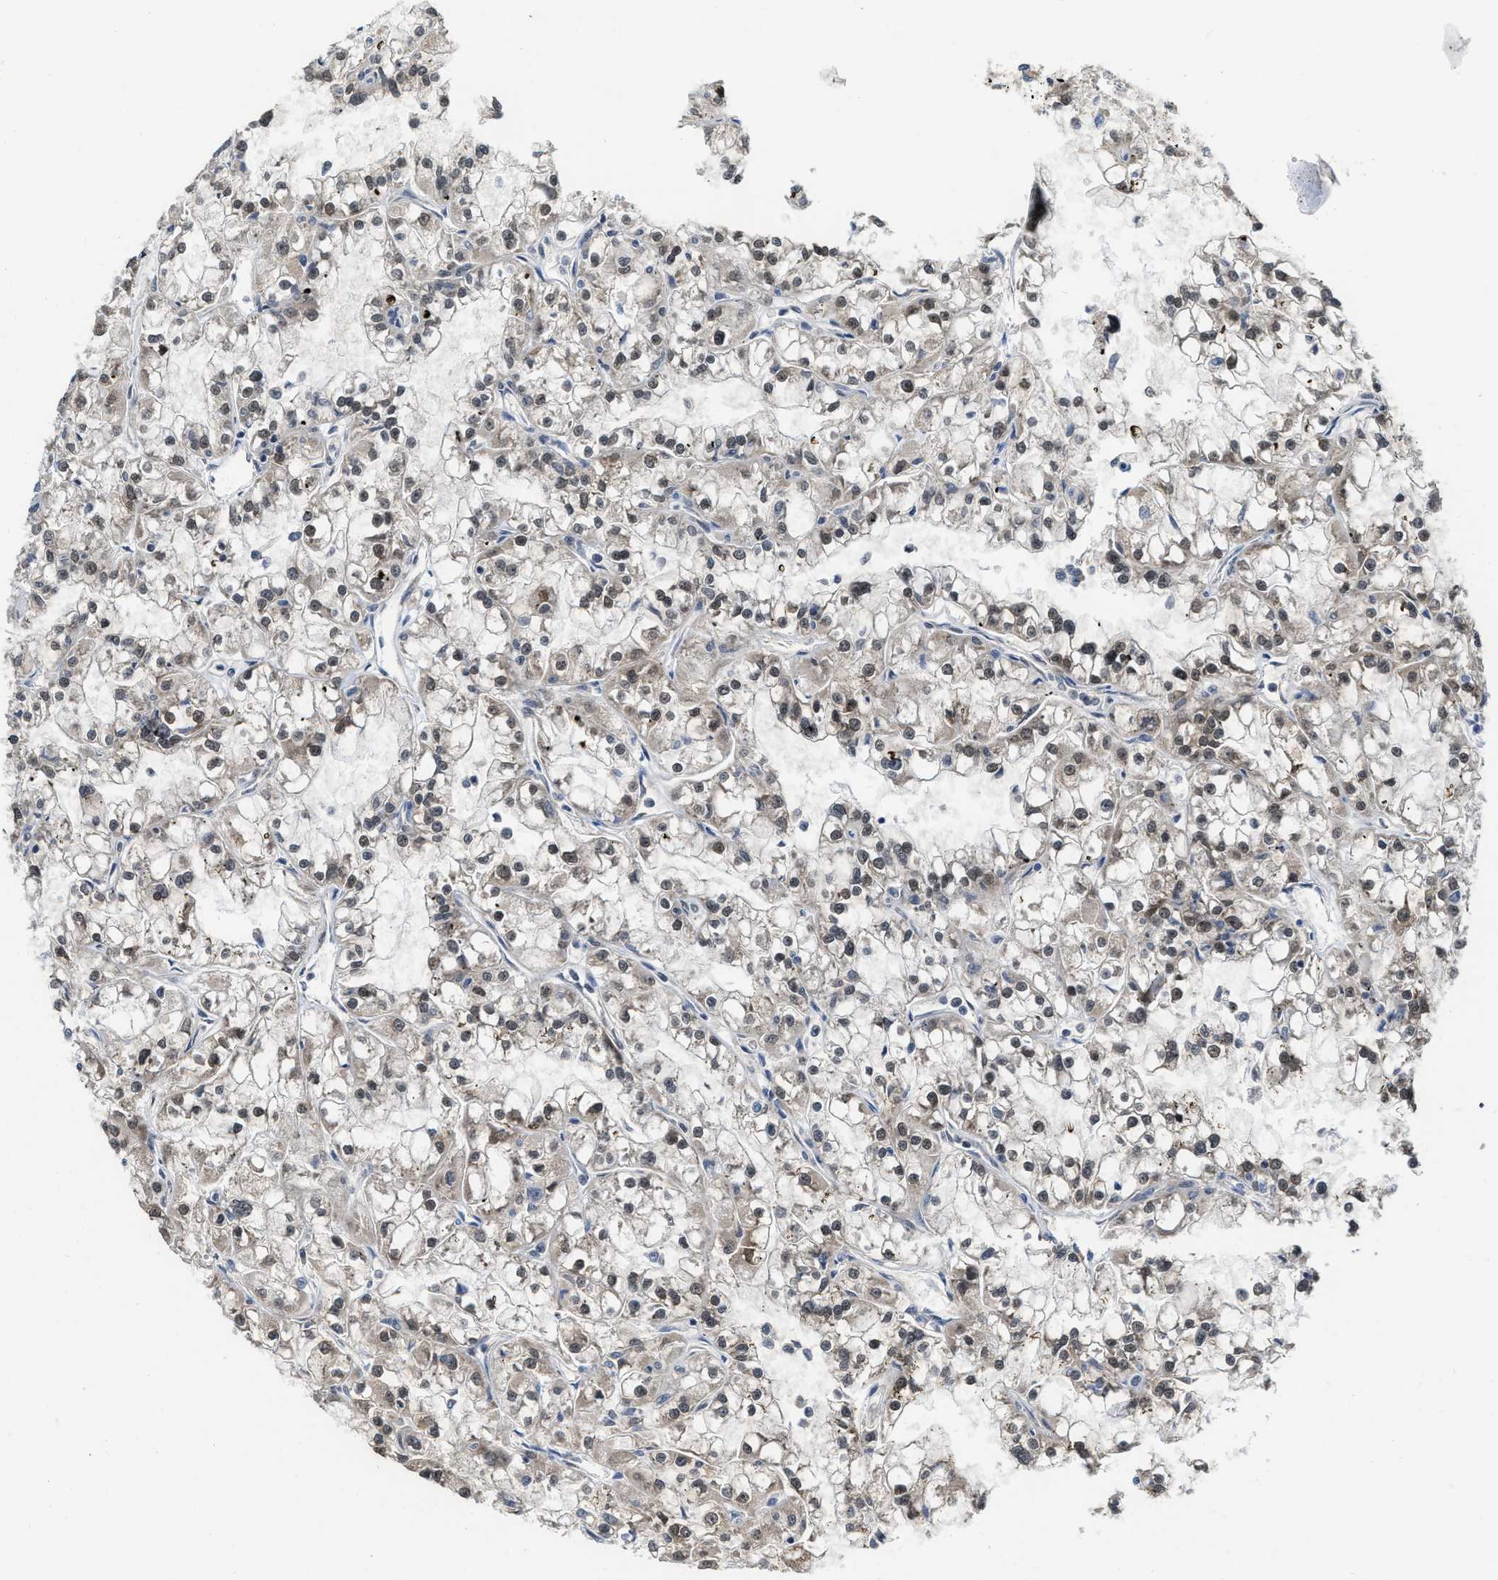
{"staining": {"intensity": "weak", "quantity": "25%-75%", "location": "cytoplasmic/membranous"}, "tissue": "renal cancer", "cell_type": "Tumor cells", "image_type": "cancer", "snomed": [{"axis": "morphology", "description": "Adenocarcinoma, NOS"}, {"axis": "topography", "description": "Kidney"}], "caption": "Protein staining displays weak cytoplasmic/membranous staining in approximately 25%-75% of tumor cells in renal cancer (adenocarcinoma).", "gene": "KIF24", "patient": {"sex": "female", "age": 52}}